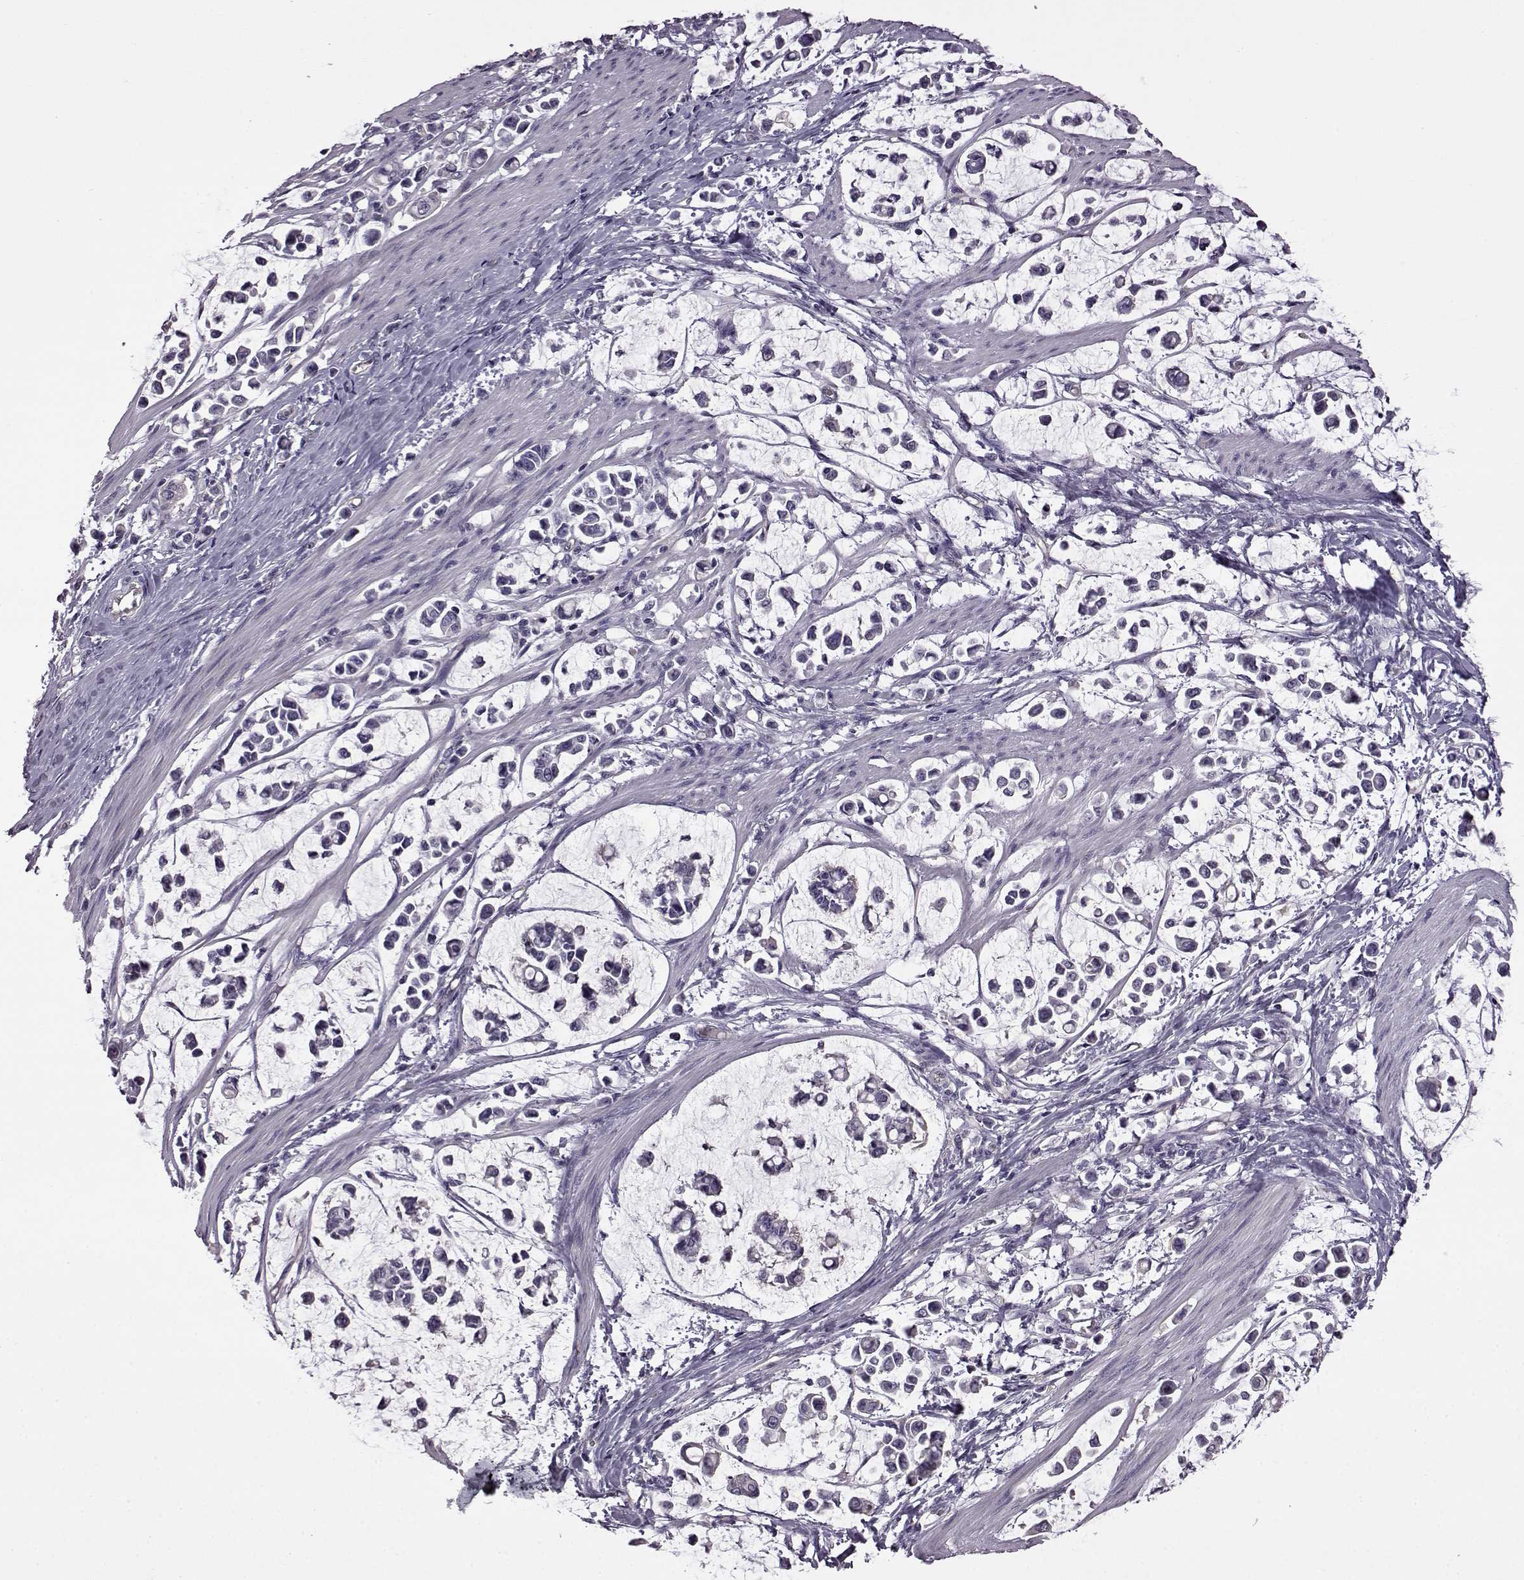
{"staining": {"intensity": "negative", "quantity": "none", "location": "none"}, "tissue": "stomach cancer", "cell_type": "Tumor cells", "image_type": "cancer", "snomed": [{"axis": "morphology", "description": "Adenocarcinoma, NOS"}, {"axis": "topography", "description": "Stomach"}], "caption": "This is an immunohistochemistry histopathology image of stomach cancer. There is no staining in tumor cells.", "gene": "EDDM3B", "patient": {"sex": "male", "age": 82}}